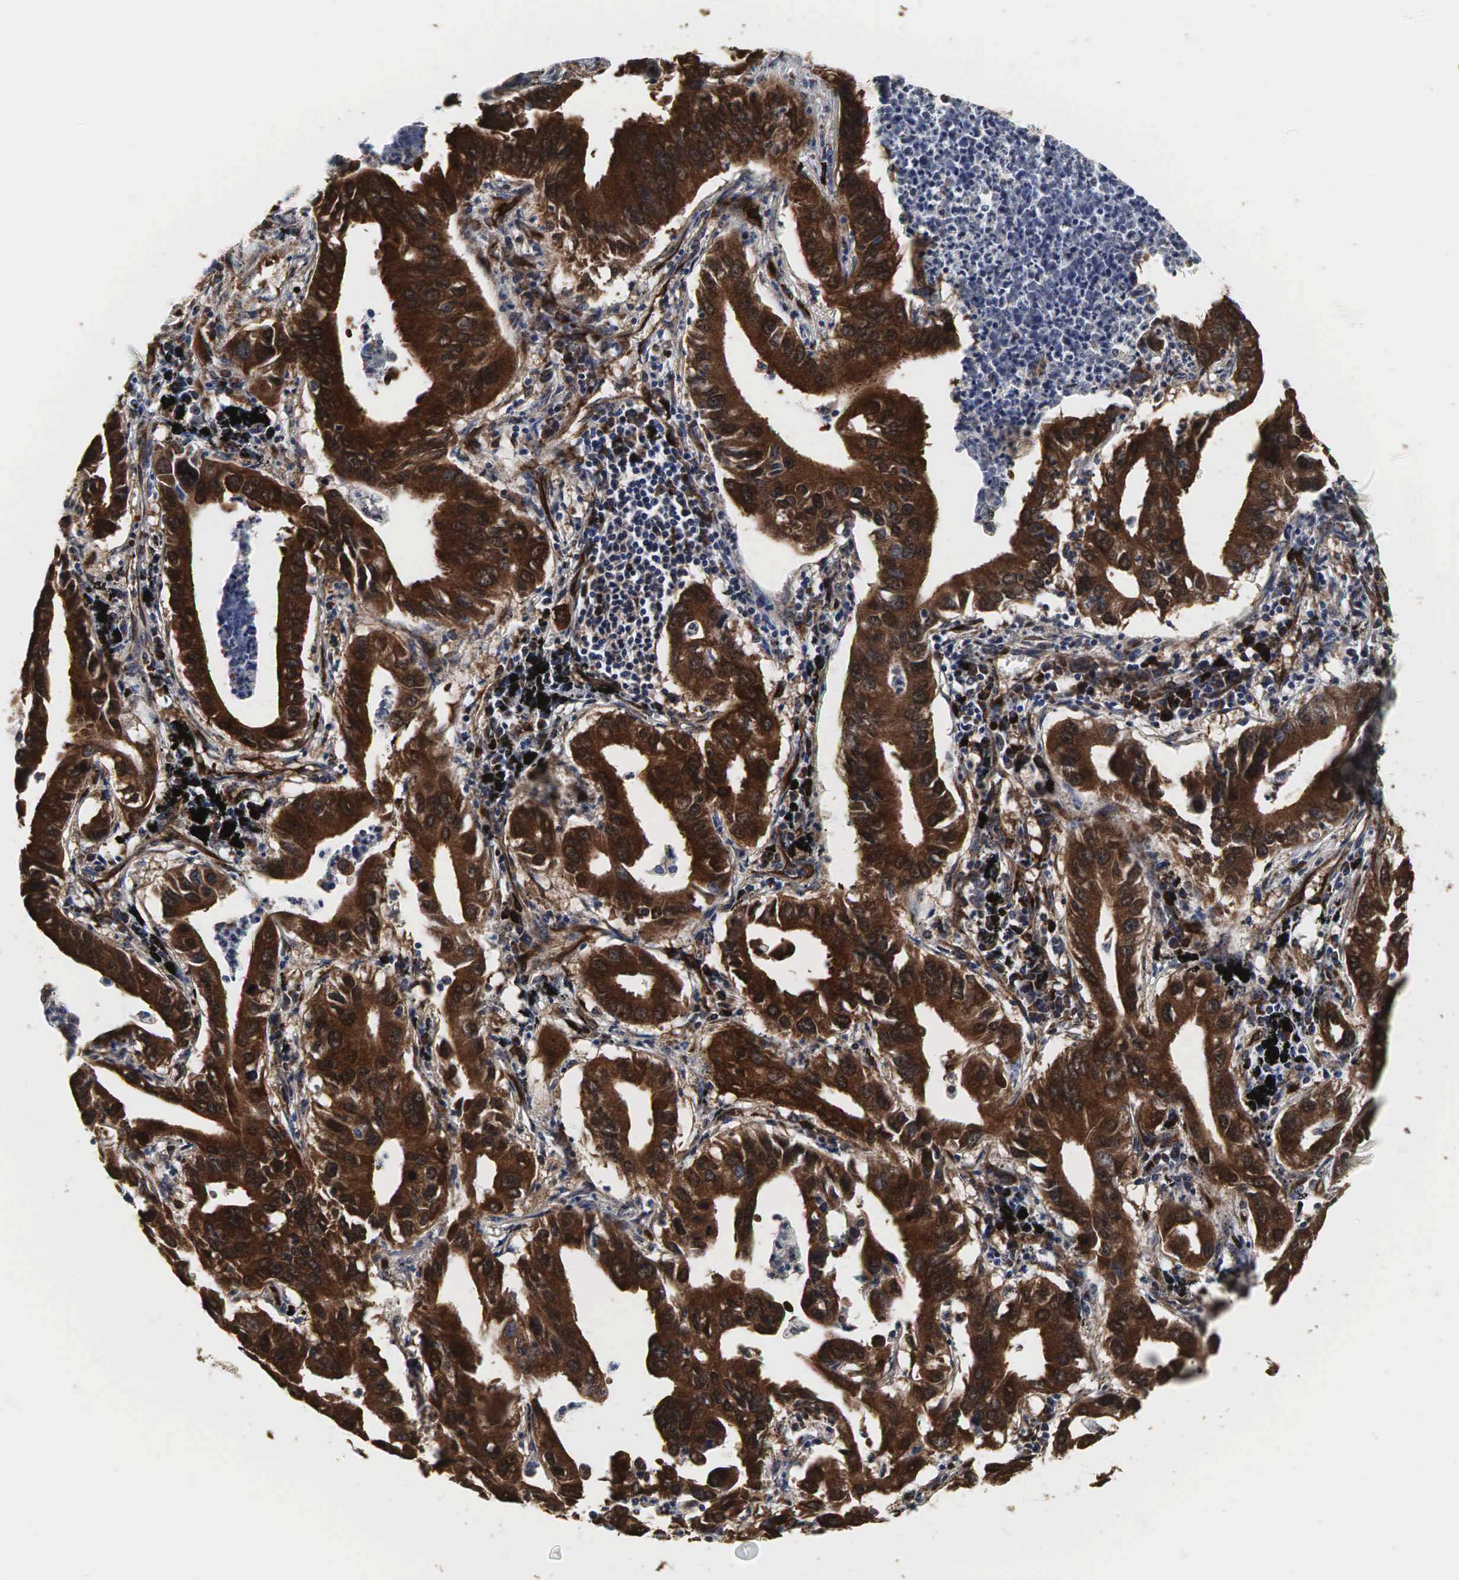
{"staining": {"intensity": "strong", "quantity": ">75%", "location": "cytoplasmic/membranous,nuclear"}, "tissue": "lung cancer", "cell_type": "Tumor cells", "image_type": "cancer", "snomed": [{"axis": "morphology", "description": "Adenocarcinoma, NOS"}, {"axis": "topography", "description": "Lung"}], "caption": "Immunohistochemical staining of adenocarcinoma (lung) exhibits strong cytoplasmic/membranous and nuclear protein positivity in approximately >75% of tumor cells.", "gene": "SPIN1", "patient": {"sex": "male", "age": 48}}